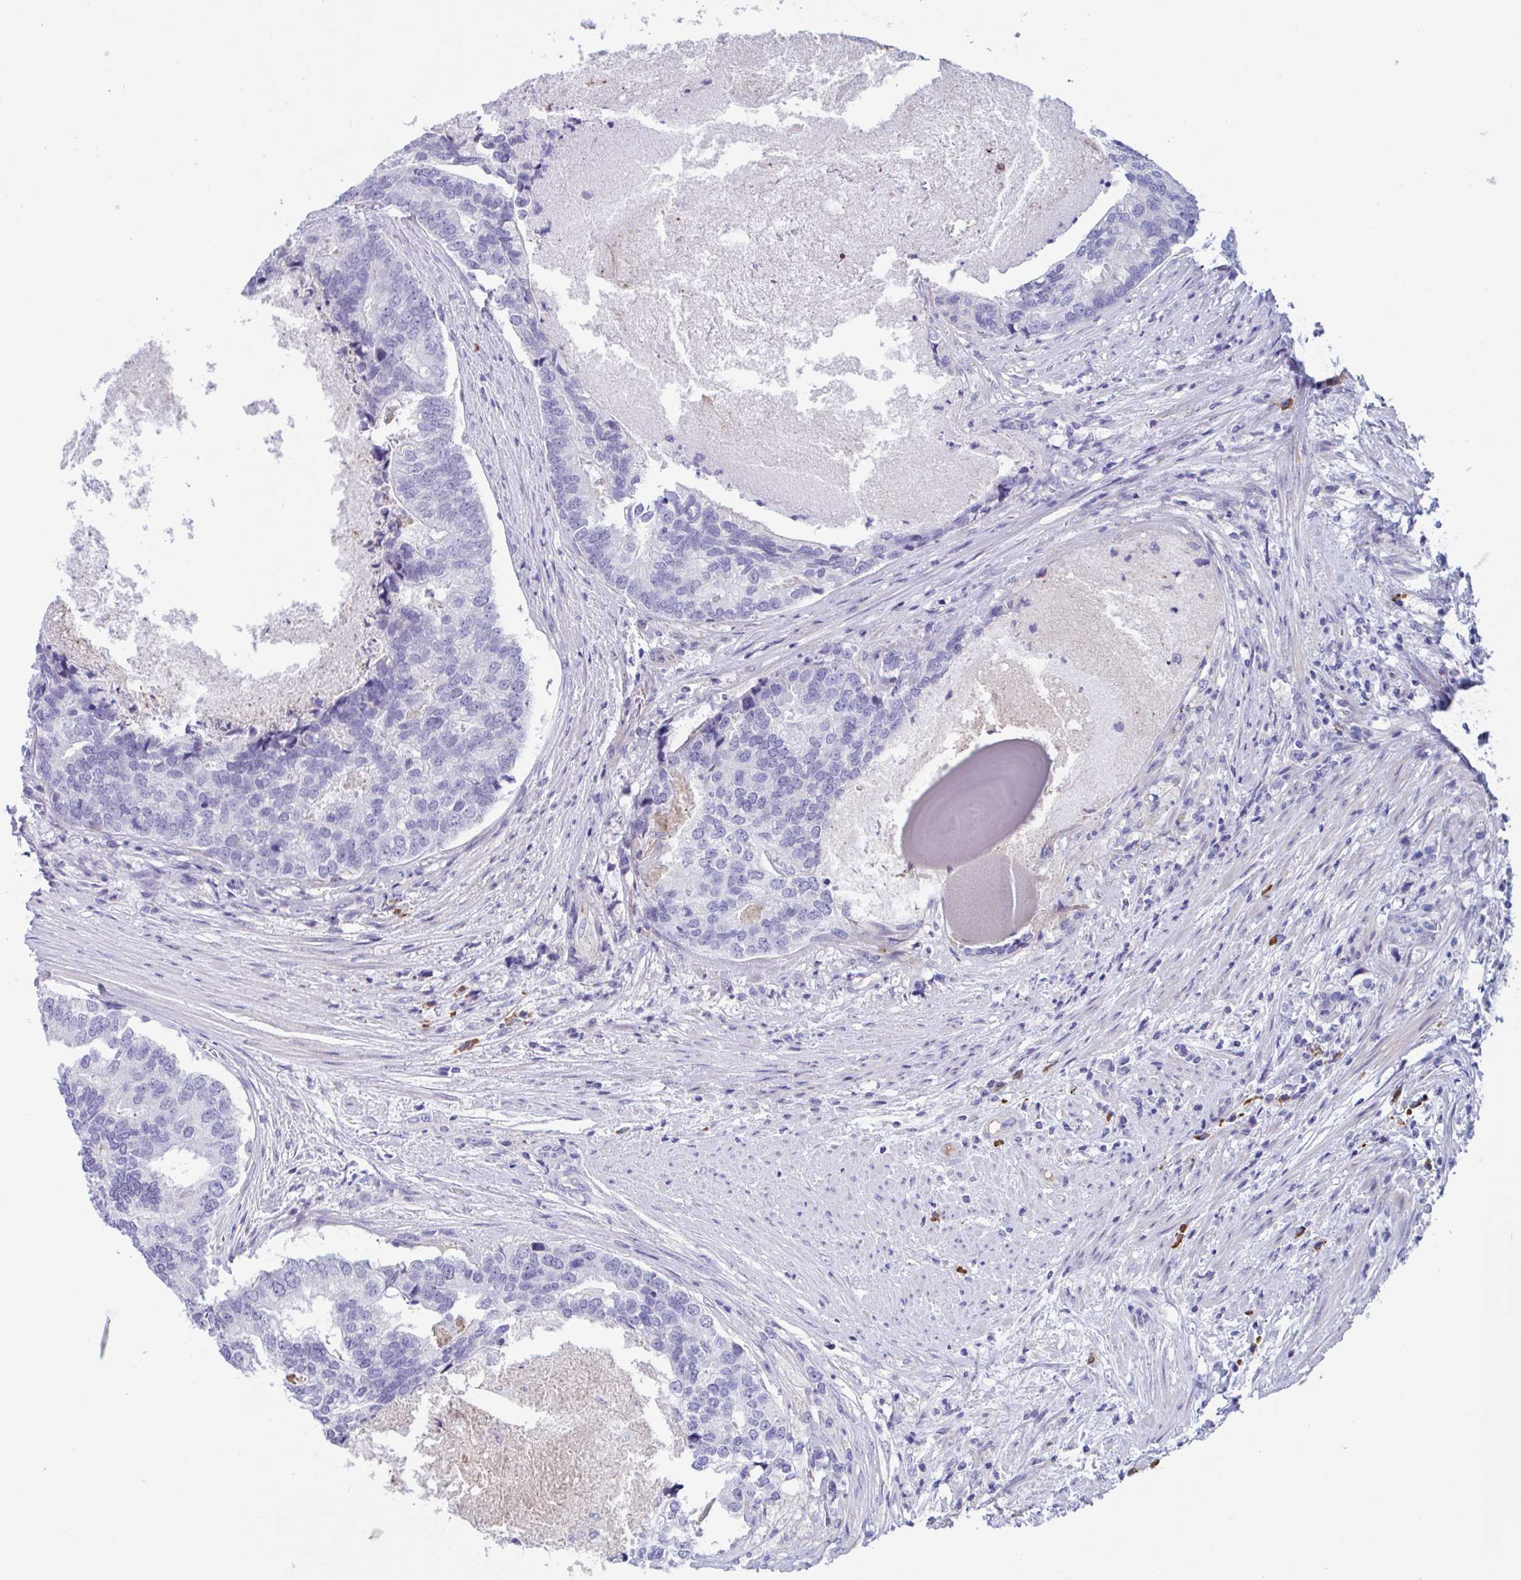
{"staining": {"intensity": "negative", "quantity": "none", "location": "none"}, "tissue": "prostate cancer", "cell_type": "Tumor cells", "image_type": "cancer", "snomed": [{"axis": "morphology", "description": "Adenocarcinoma, High grade"}, {"axis": "topography", "description": "Prostate"}], "caption": "A photomicrograph of human prostate cancer (adenocarcinoma (high-grade)) is negative for staining in tumor cells.", "gene": "MS4A14", "patient": {"sex": "male", "age": 68}}